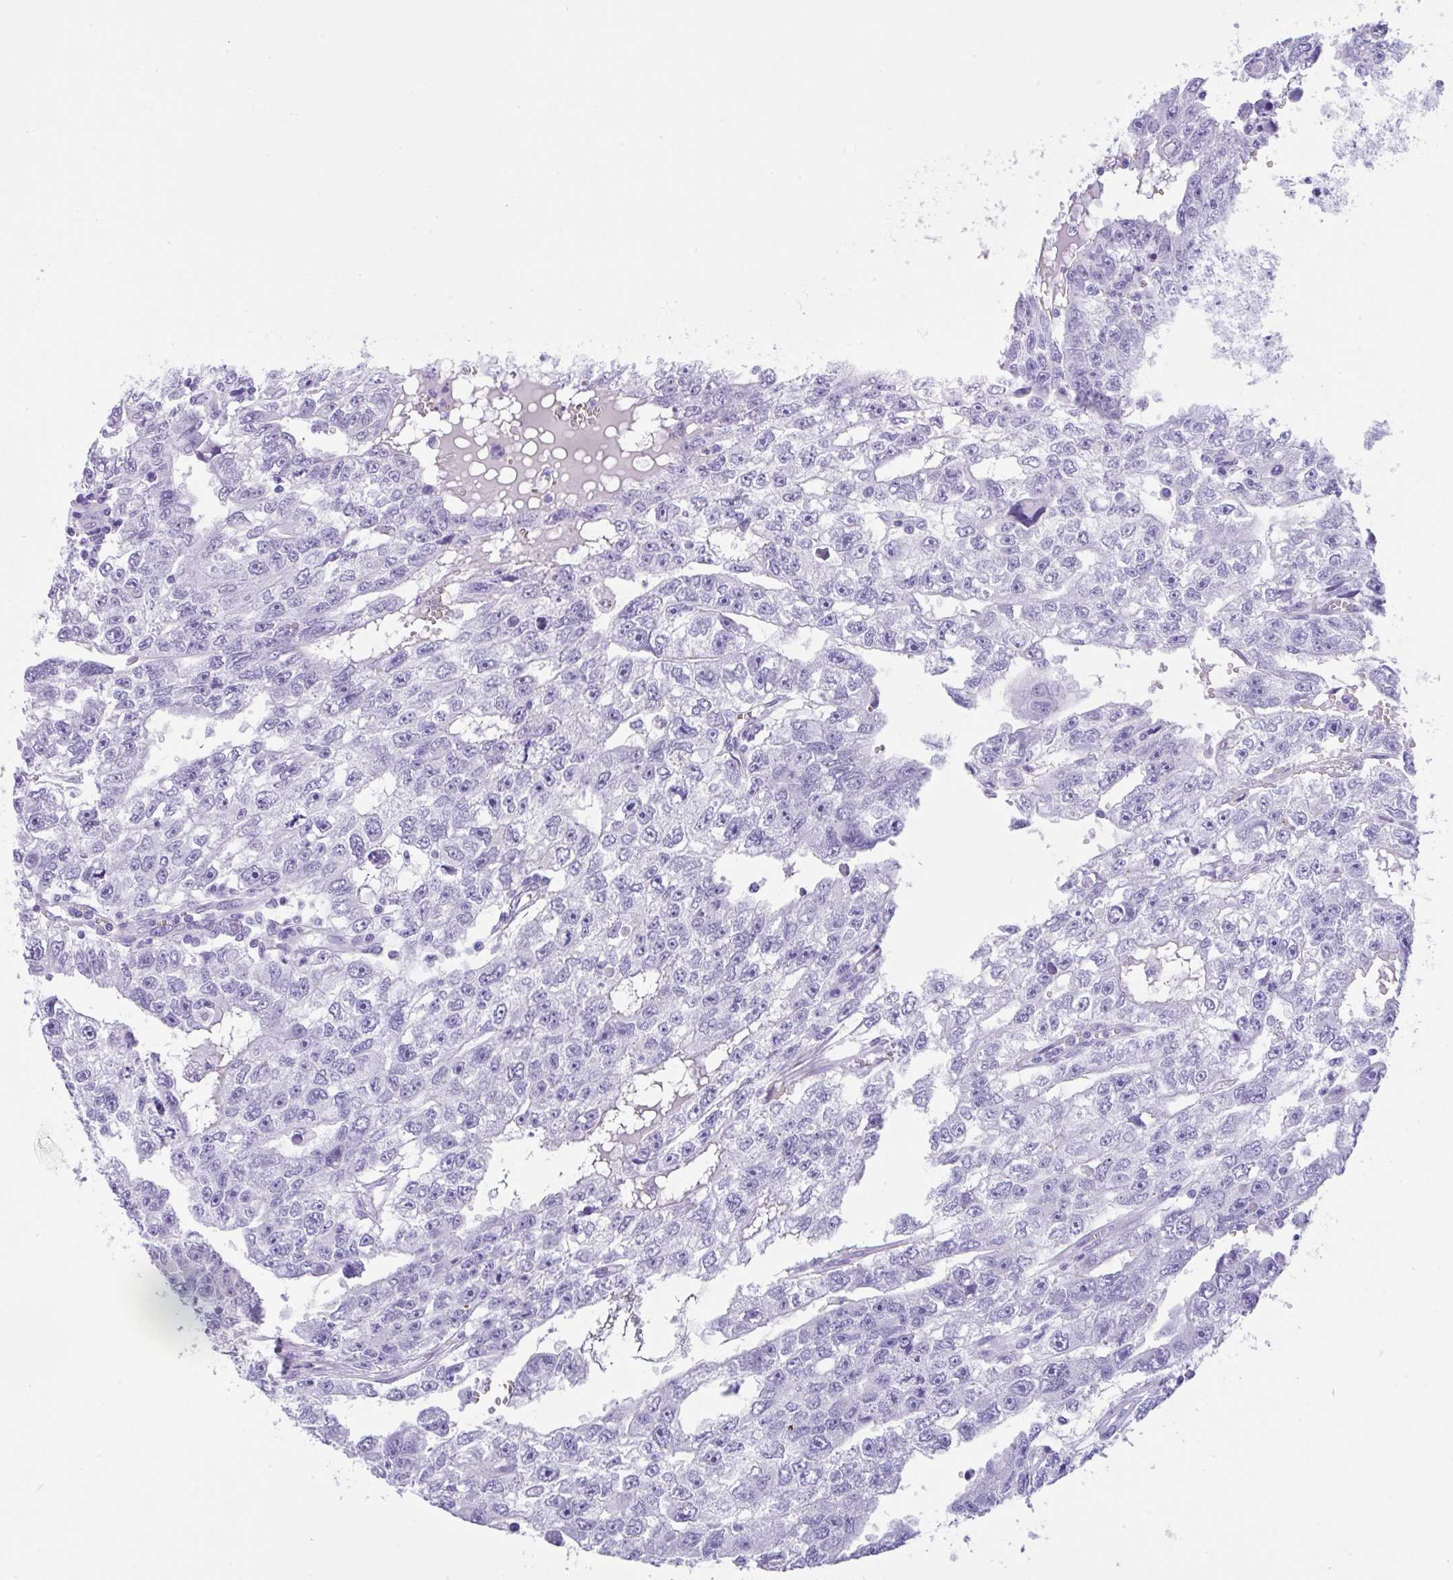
{"staining": {"intensity": "negative", "quantity": "none", "location": "none"}, "tissue": "testis cancer", "cell_type": "Tumor cells", "image_type": "cancer", "snomed": [{"axis": "morphology", "description": "Carcinoma, Embryonal, NOS"}, {"axis": "topography", "description": "Testis"}], "caption": "Immunohistochemistry (IHC) of testis cancer (embryonal carcinoma) demonstrates no positivity in tumor cells. Brightfield microscopy of immunohistochemistry (IHC) stained with DAB (3,3'-diaminobenzidine) (brown) and hematoxylin (blue), captured at high magnification.", "gene": "CPA1", "patient": {"sex": "male", "age": 20}}